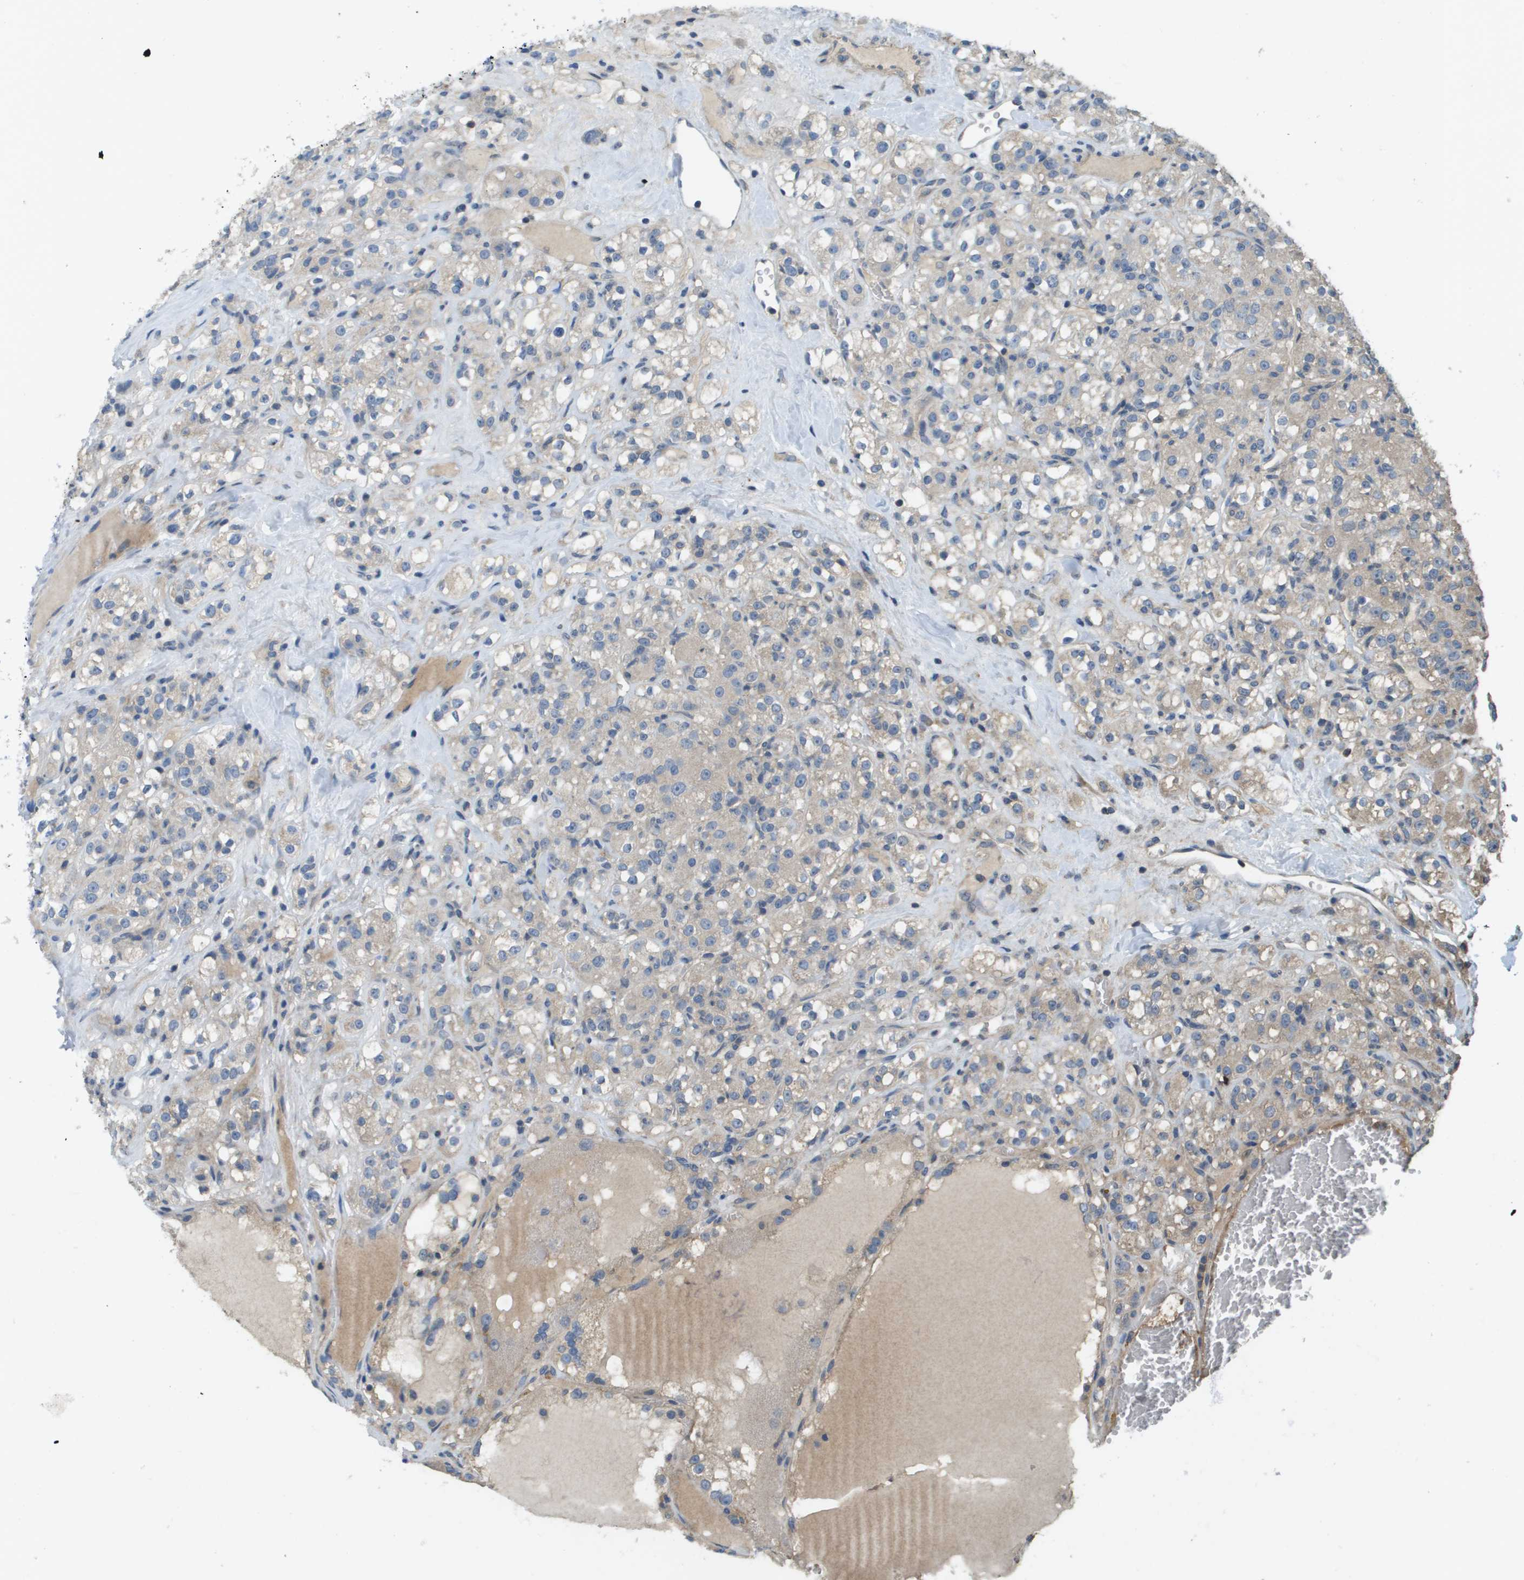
{"staining": {"intensity": "weak", "quantity": "25%-75%", "location": "cytoplasmic/membranous"}, "tissue": "renal cancer", "cell_type": "Tumor cells", "image_type": "cancer", "snomed": [{"axis": "morphology", "description": "Normal tissue, NOS"}, {"axis": "morphology", "description": "Adenocarcinoma, NOS"}, {"axis": "topography", "description": "Kidney"}], "caption": "Adenocarcinoma (renal) stained for a protein (brown) shows weak cytoplasmic/membranous positive staining in approximately 25%-75% of tumor cells.", "gene": "KRT23", "patient": {"sex": "male", "age": 61}}